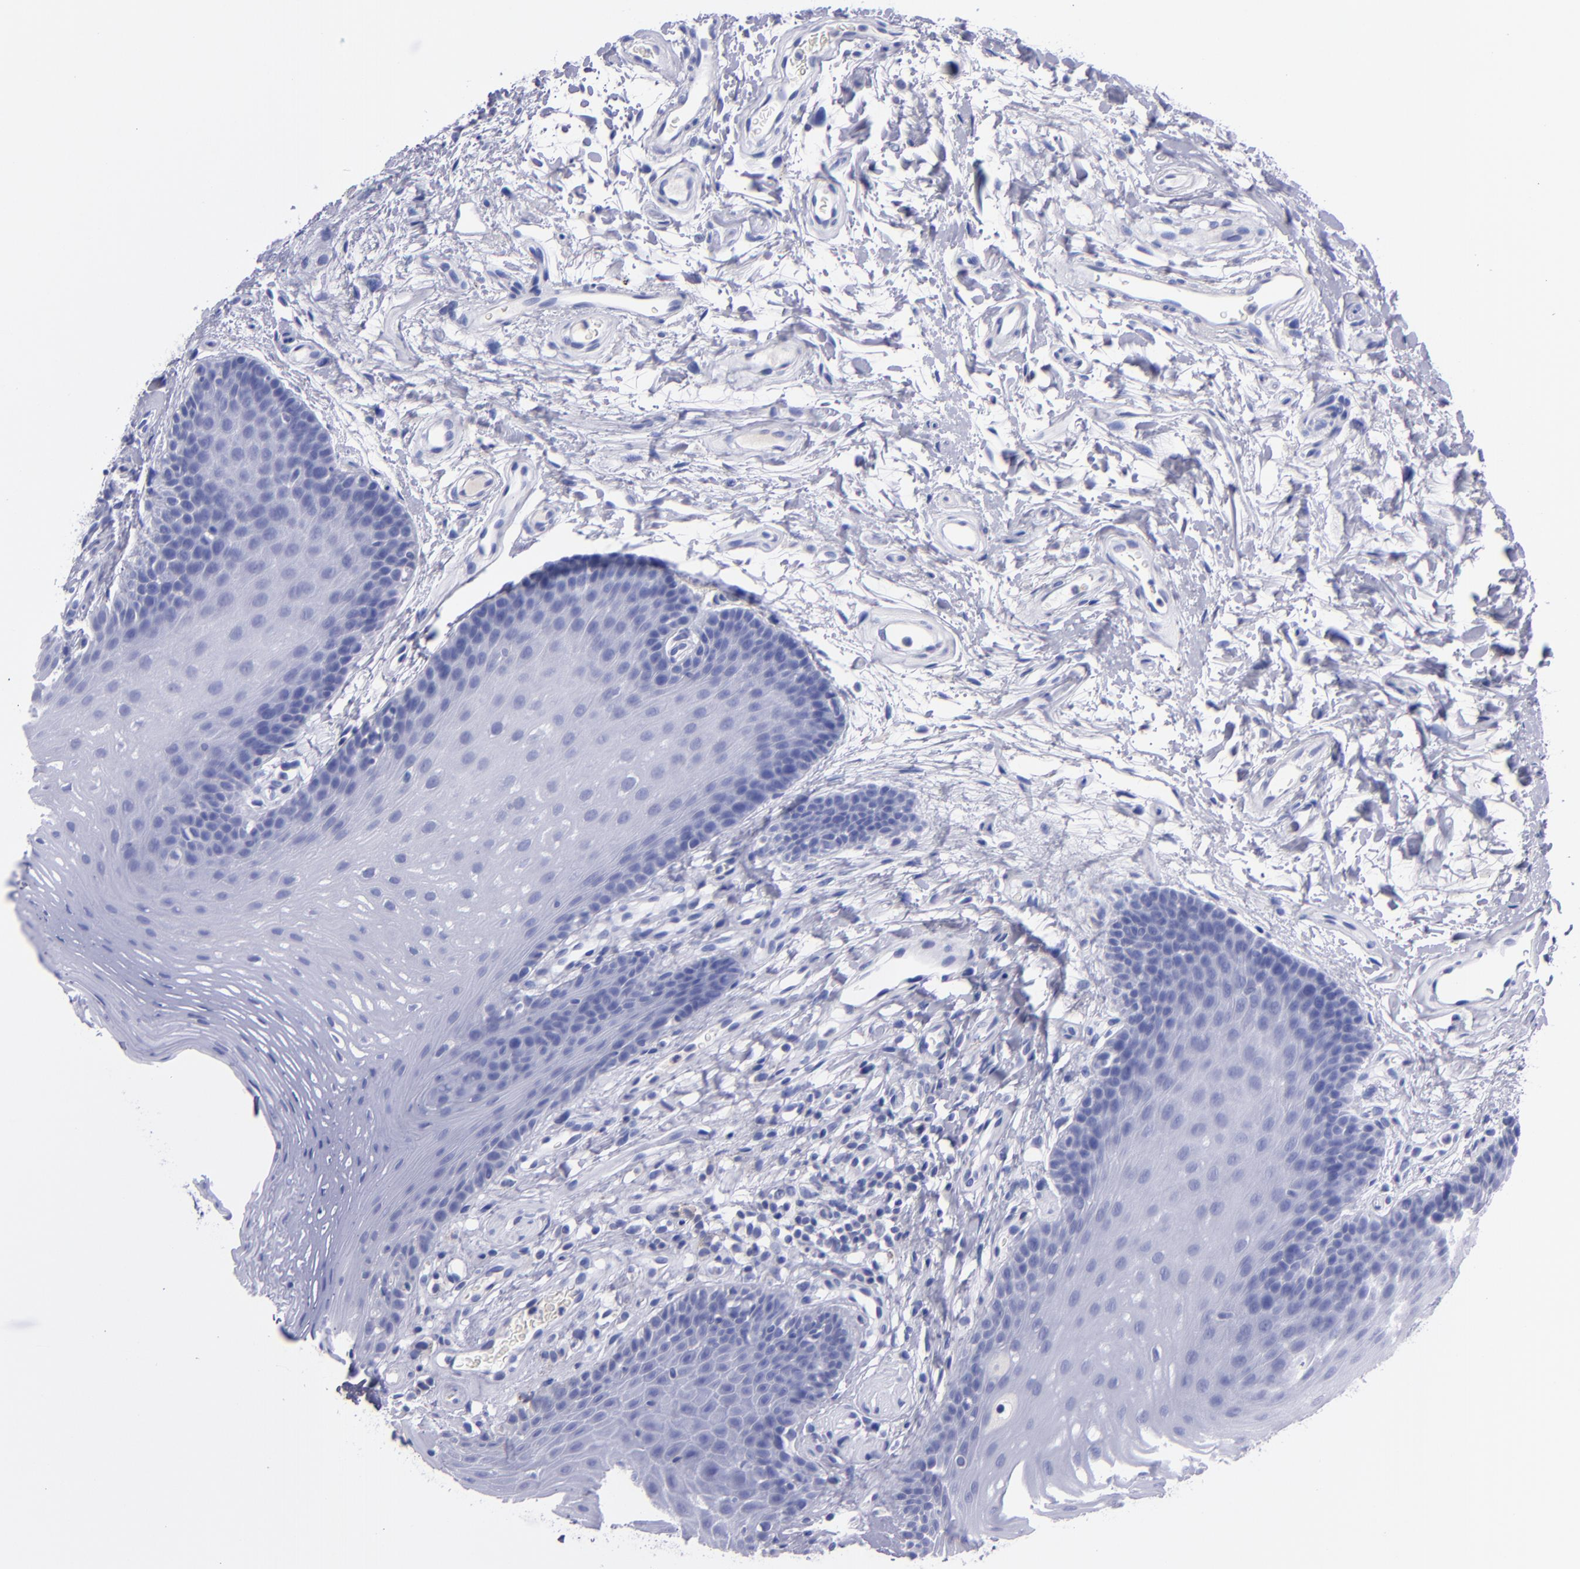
{"staining": {"intensity": "negative", "quantity": "none", "location": "none"}, "tissue": "oral mucosa", "cell_type": "Squamous epithelial cells", "image_type": "normal", "snomed": [{"axis": "morphology", "description": "Normal tissue, NOS"}, {"axis": "topography", "description": "Oral tissue"}], "caption": "This is a image of immunohistochemistry (IHC) staining of unremarkable oral mucosa, which shows no staining in squamous epithelial cells. The staining is performed using DAB (3,3'-diaminobenzidine) brown chromogen with nuclei counter-stained in using hematoxylin.", "gene": "CD37", "patient": {"sex": "male", "age": 62}}